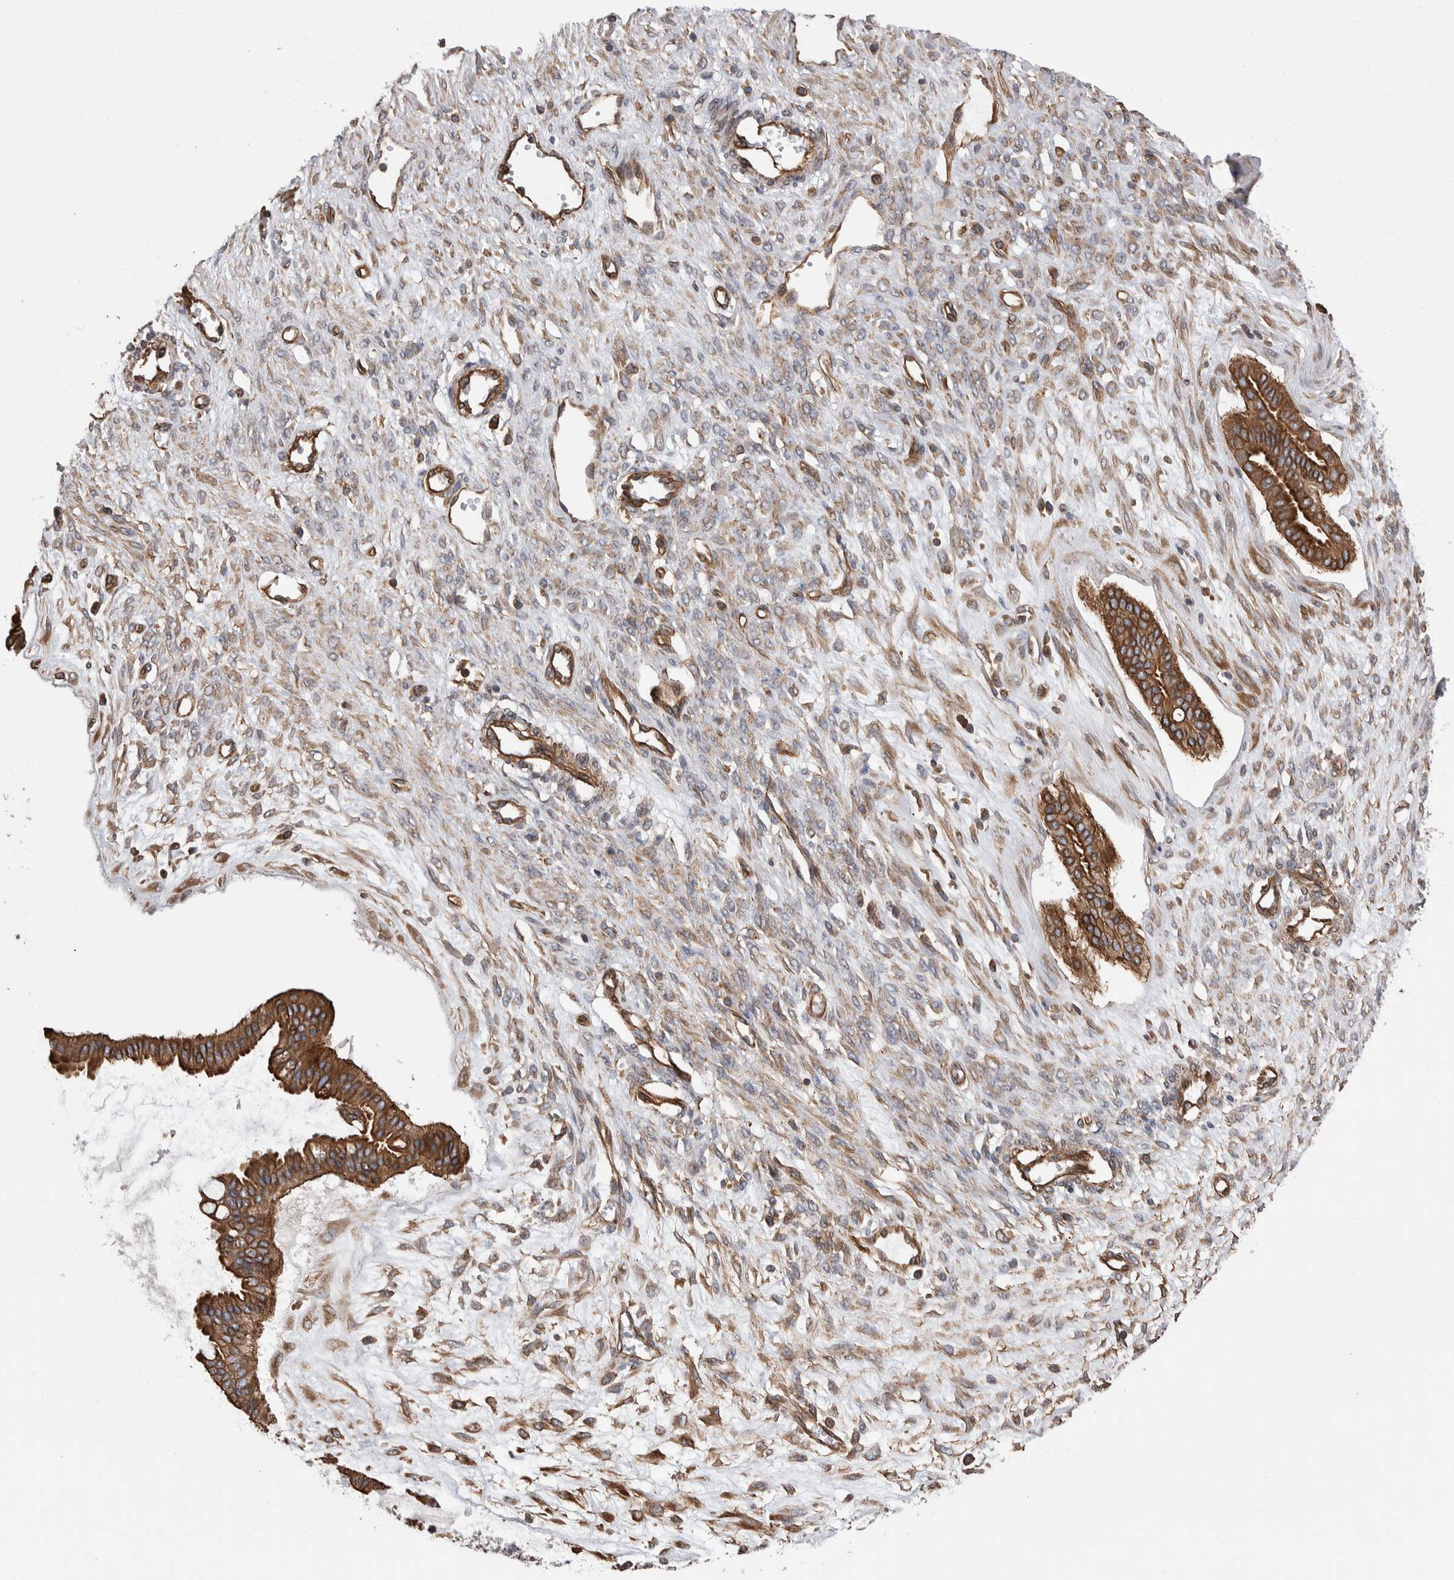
{"staining": {"intensity": "strong", "quantity": ">75%", "location": "cytoplasmic/membranous"}, "tissue": "ovarian cancer", "cell_type": "Tumor cells", "image_type": "cancer", "snomed": [{"axis": "morphology", "description": "Cystadenocarcinoma, mucinous, NOS"}, {"axis": "topography", "description": "Ovary"}], "caption": "Mucinous cystadenocarcinoma (ovarian) stained with a protein marker displays strong staining in tumor cells.", "gene": "KIF12", "patient": {"sex": "female", "age": 73}}